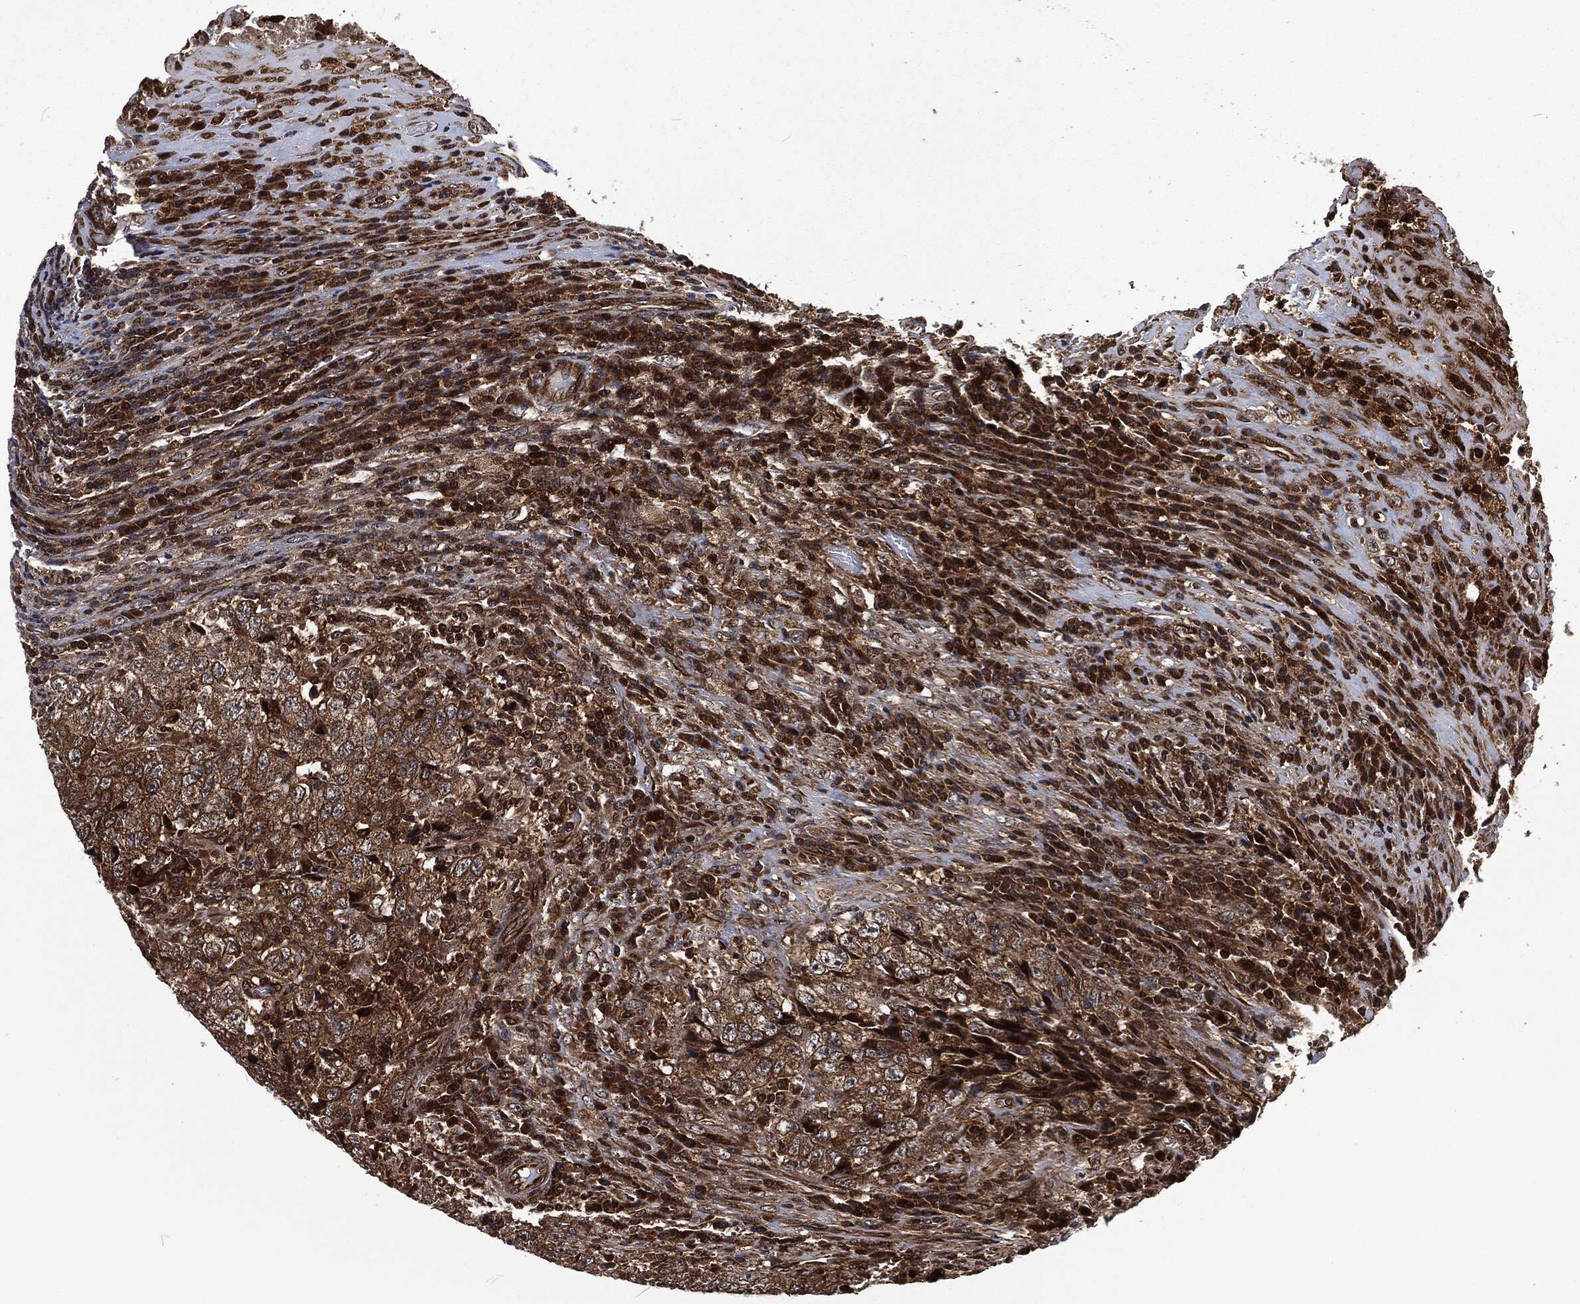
{"staining": {"intensity": "moderate", "quantity": ">75%", "location": "cytoplasmic/membranous"}, "tissue": "testis cancer", "cell_type": "Tumor cells", "image_type": "cancer", "snomed": [{"axis": "morphology", "description": "Necrosis, NOS"}, {"axis": "morphology", "description": "Carcinoma, Embryonal, NOS"}, {"axis": "topography", "description": "Testis"}], "caption": "Testis cancer was stained to show a protein in brown. There is medium levels of moderate cytoplasmic/membranous positivity in approximately >75% of tumor cells. (DAB IHC with brightfield microscopy, high magnification).", "gene": "CMPK2", "patient": {"sex": "male", "age": 19}}